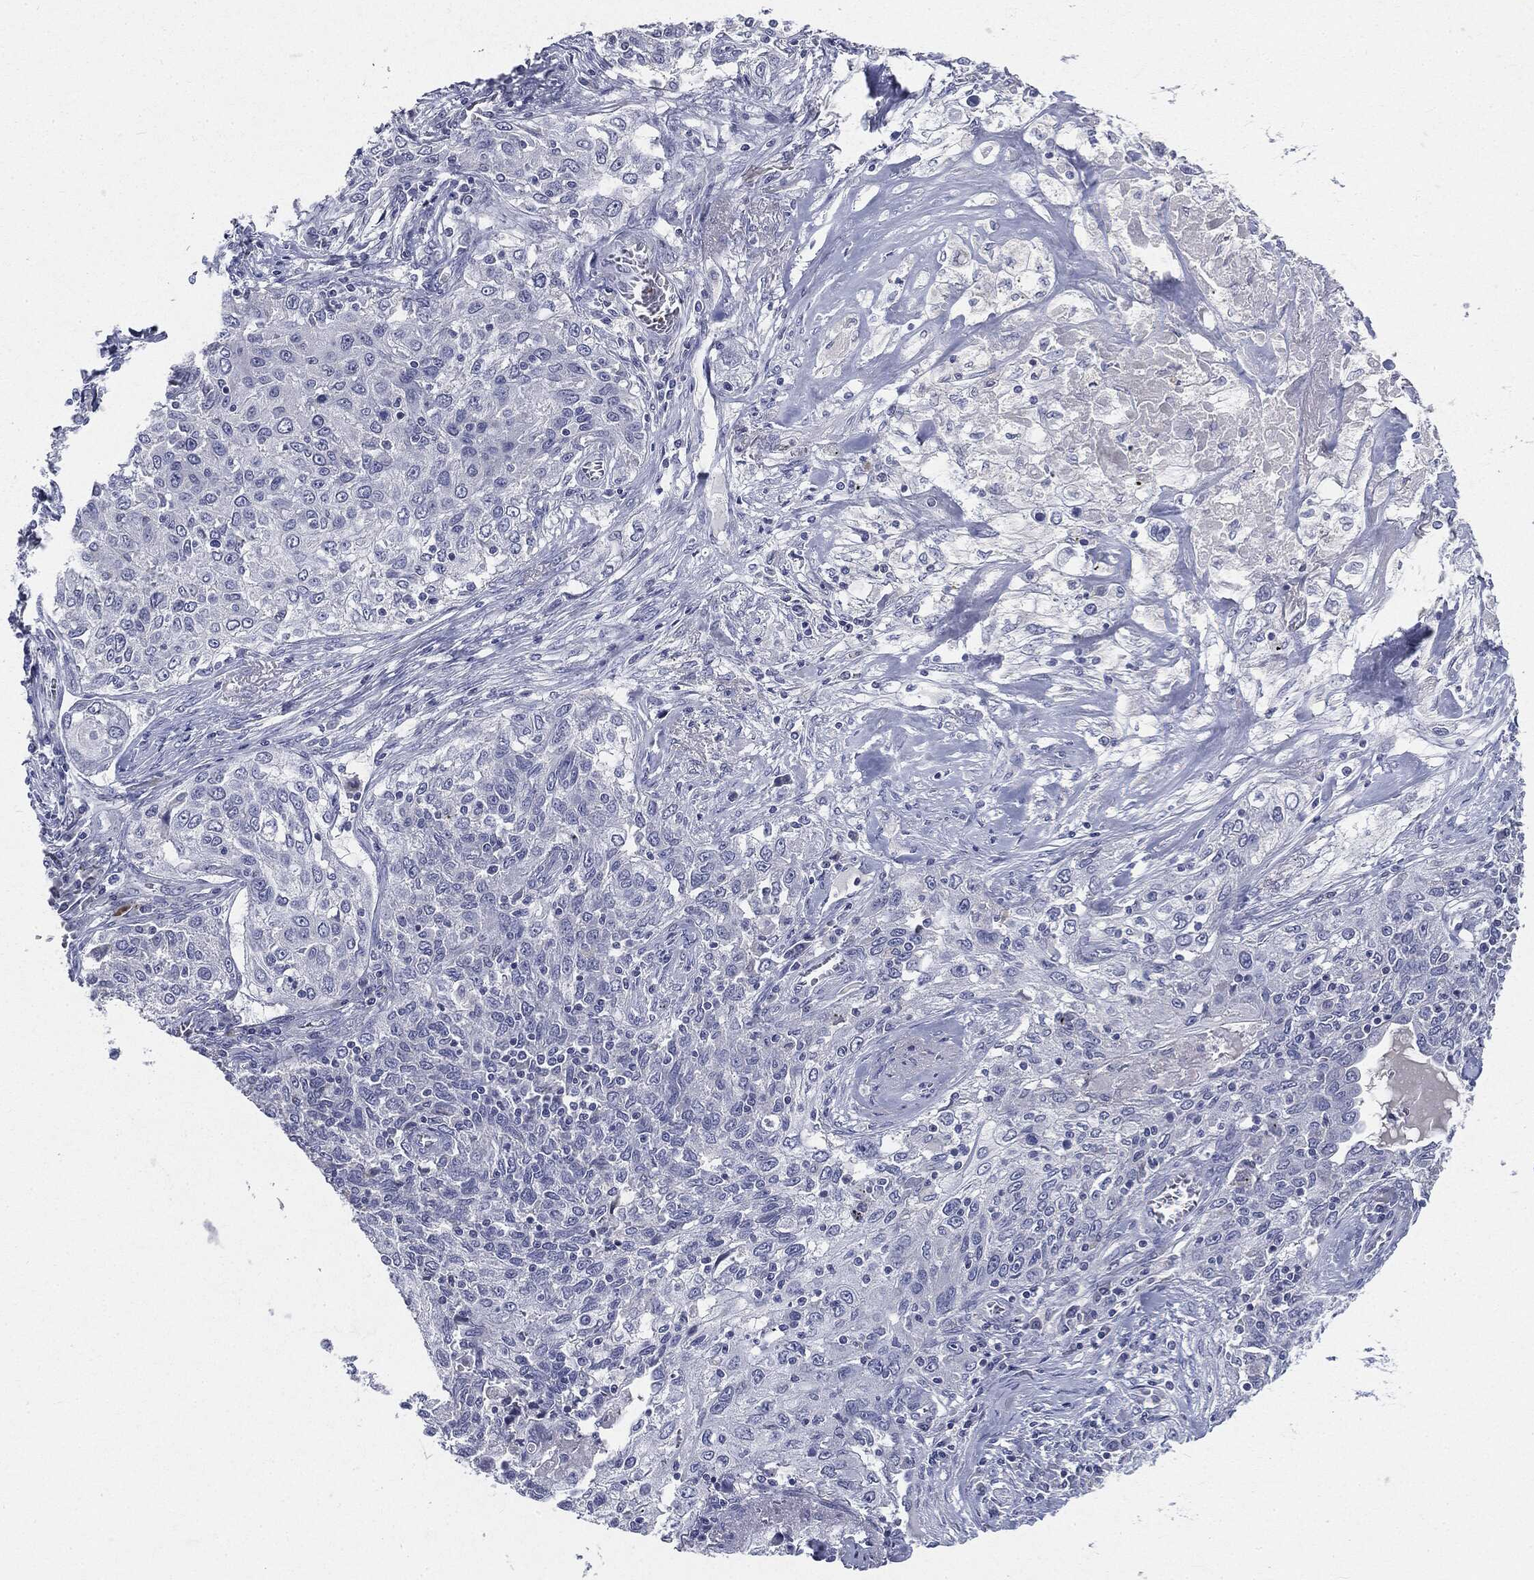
{"staining": {"intensity": "negative", "quantity": "none", "location": "none"}, "tissue": "lung cancer", "cell_type": "Tumor cells", "image_type": "cancer", "snomed": [{"axis": "morphology", "description": "Squamous cell carcinoma, NOS"}, {"axis": "topography", "description": "Lung"}], "caption": "This is an IHC histopathology image of human squamous cell carcinoma (lung). There is no positivity in tumor cells.", "gene": "CGB1", "patient": {"sex": "female", "age": 69}}